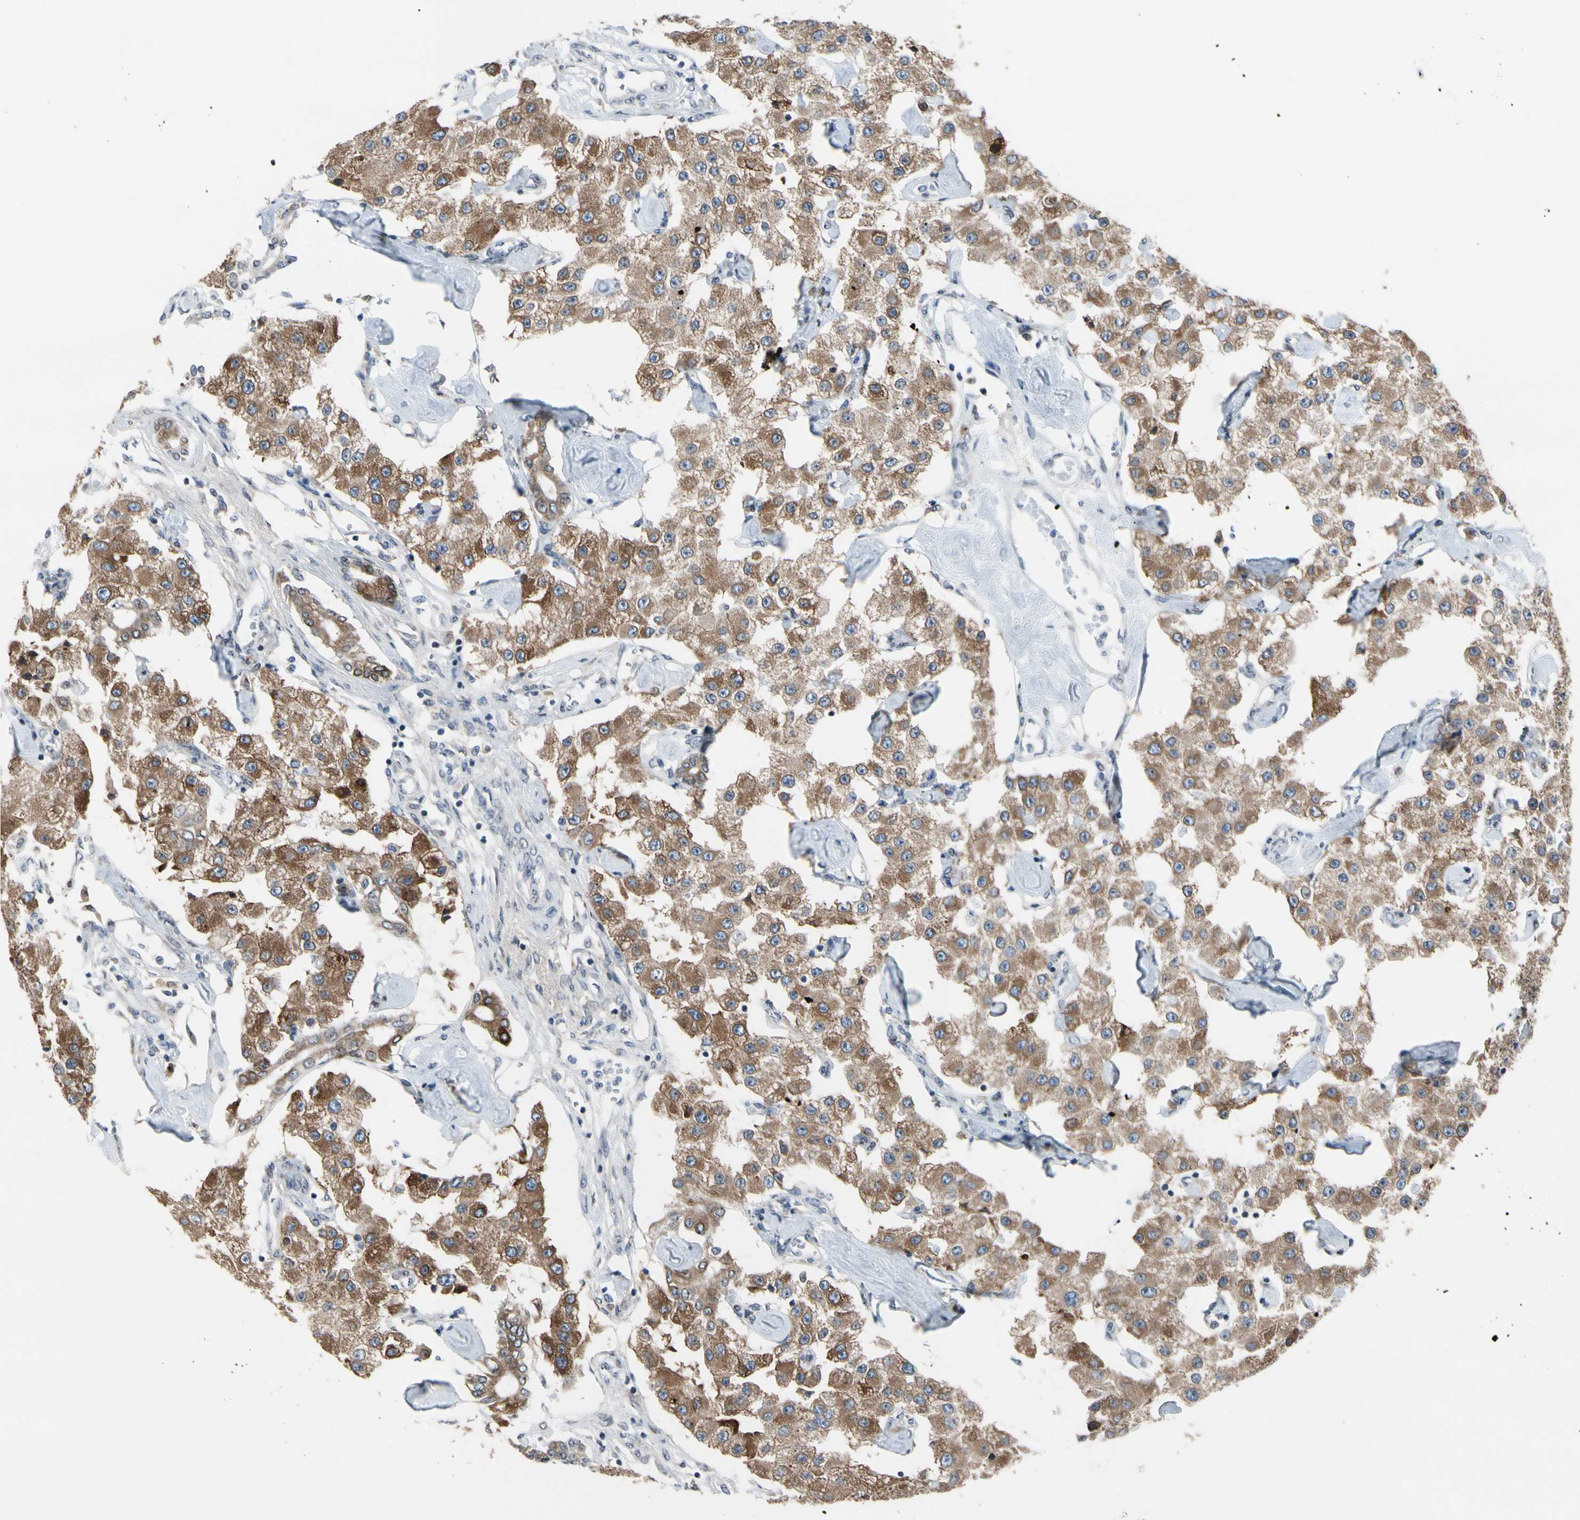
{"staining": {"intensity": "moderate", "quantity": ">75%", "location": "cytoplasmic/membranous"}, "tissue": "carcinoid", "cell_type": "Tumor cells", "image_type": "cancer", "snomed": [{"axis": "morphology", "description": "Carcinoid, malignant, NOS"}, {"axis": "topography", "description": "Pancreas"}], "caption": "Immunohistochemistry (DAB (3,3'-diaminobenzidine)) staining of human carcinoid shows moderate cytoplasmic/membranous protein positivity in approximately >75% of tumor cells. (DAB = brown stain, brightfield microscopy at high magnification).", "gene": "TMED7", "patient": {"sex": "male", "age": 41}}